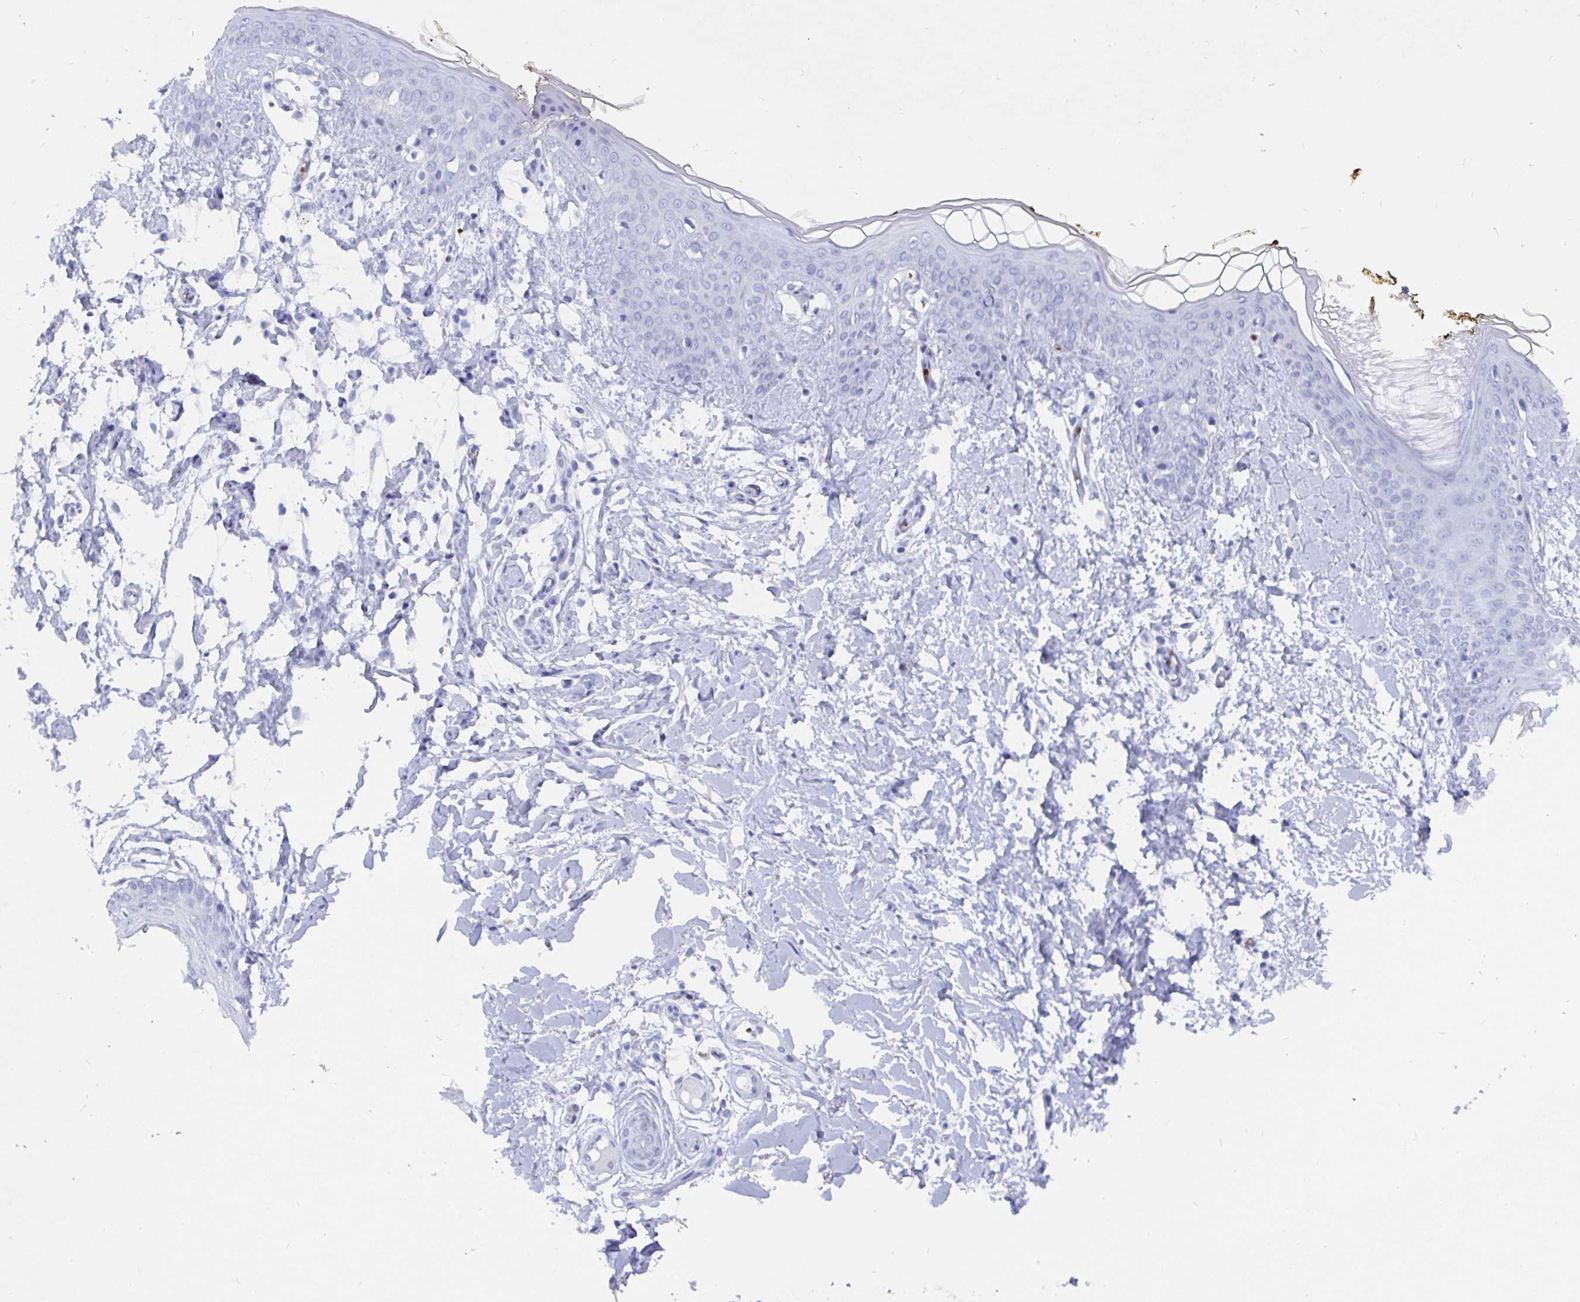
{"staining": {"intensity": "negative", "quantity": "none", "location": "none"}, "tissue": "skin", "cell_type": "Fibroblasts", "image_type": "normal", "snomed": [{"axis": "morphology", "description": "Normal tissue, NOS"}, {"axis": "topography", "description": "Skin"}], "caption": "The image exhibits no significant expression in fibroblasts of skin.", "gene": "CLDN8", "patient": {"sex": "female", "age": 34}}